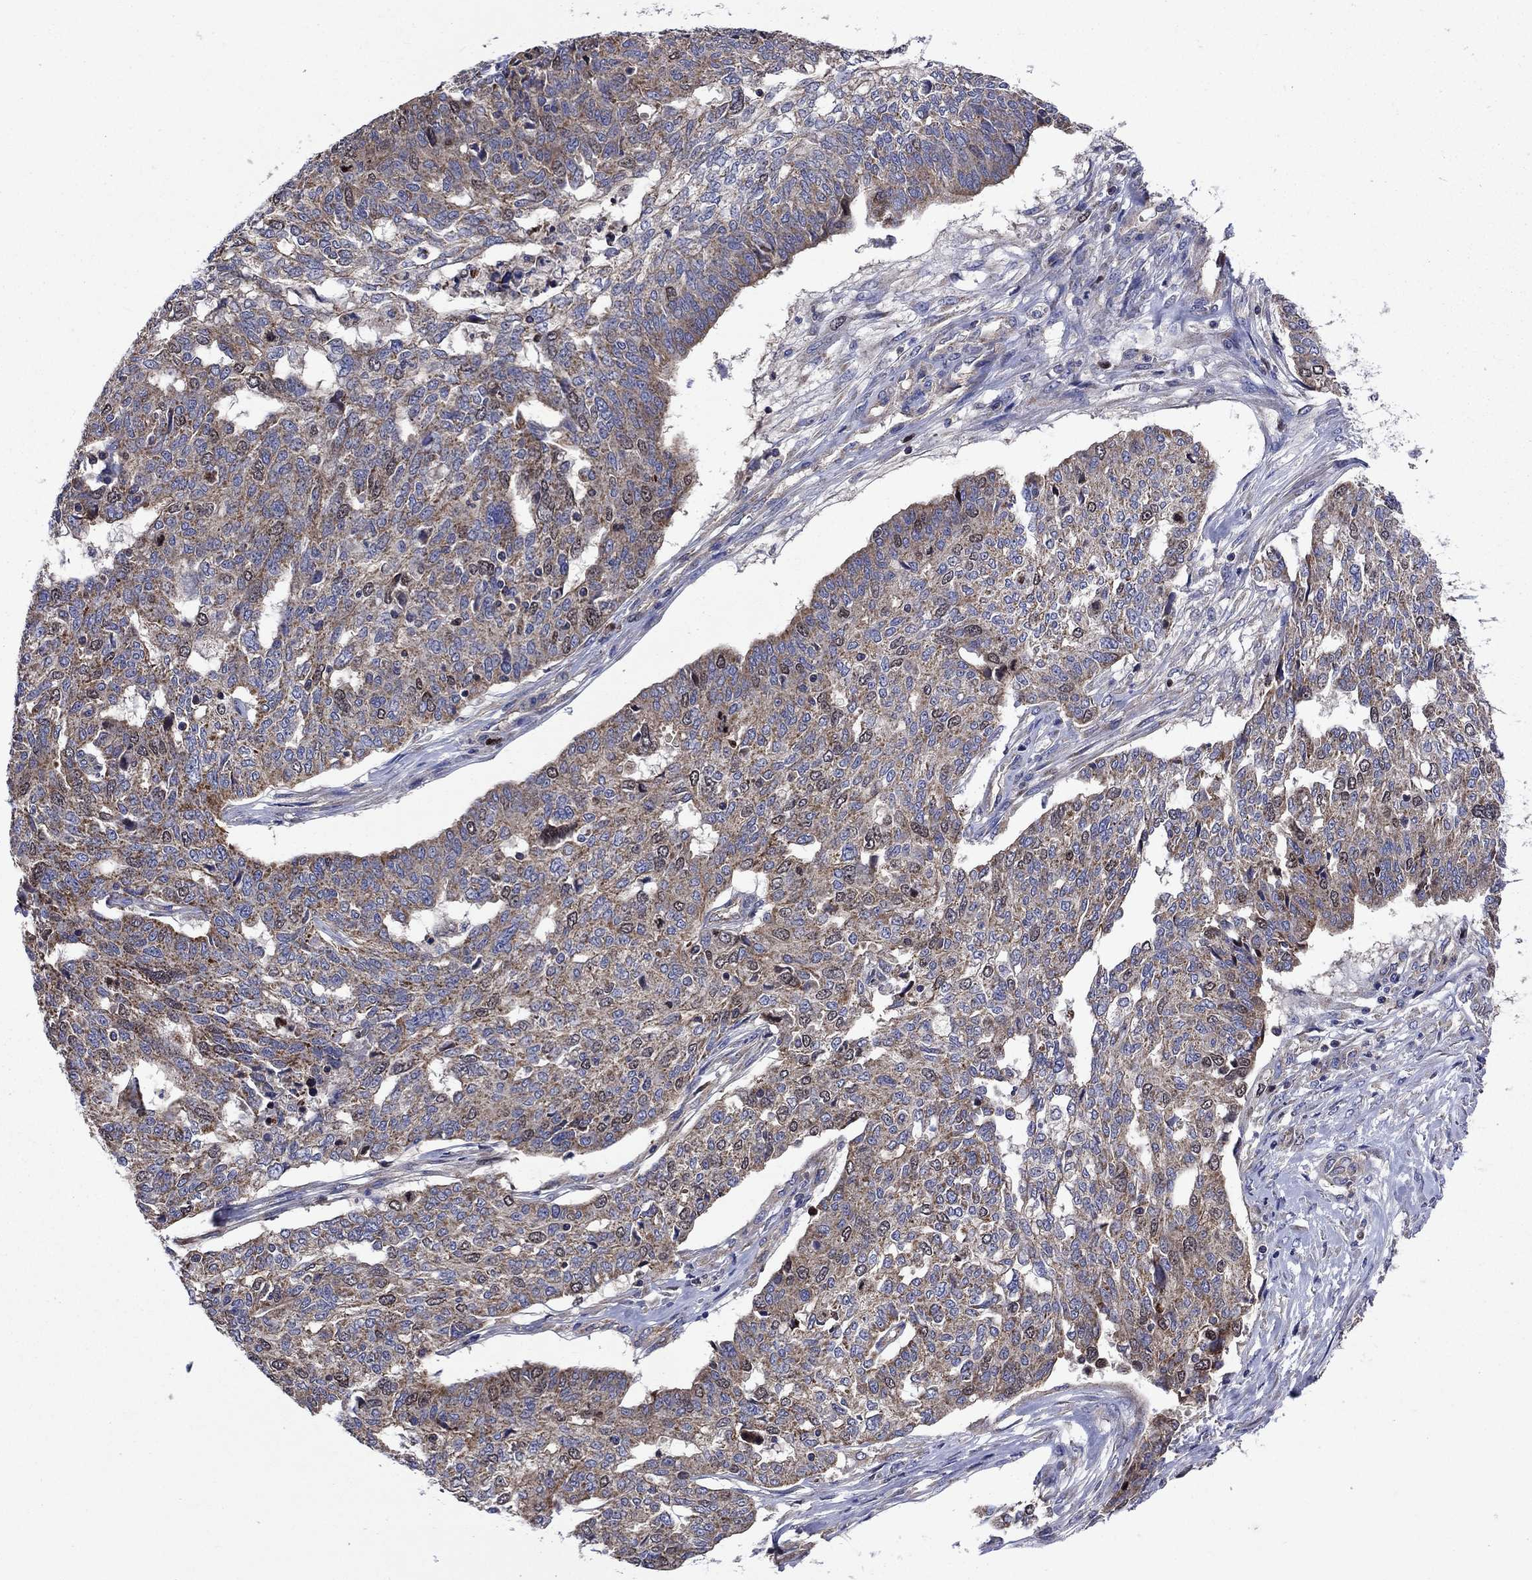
{"staining": {"intensity": "weak", "quantity": "25%-75%", "location": "cytoplasmic/membranous"}, "tissue": "ovarian cancer", "cell_type": "Tumor cells", "image_type": "cancer", "snomed": [{"axis": "morphology", "description": "Cystadenocarcinoma, serous, NOS"}, {"axis": "topography", "description": "Ovary"}], "caption": "Tumor cells reveal low levels of weak cytoplasmic/membranous expression in approximately 25%-75% of cells in human ovarian cancer.", "gene": "KIF22", "patient": {"sex": "female", "age": 67}}